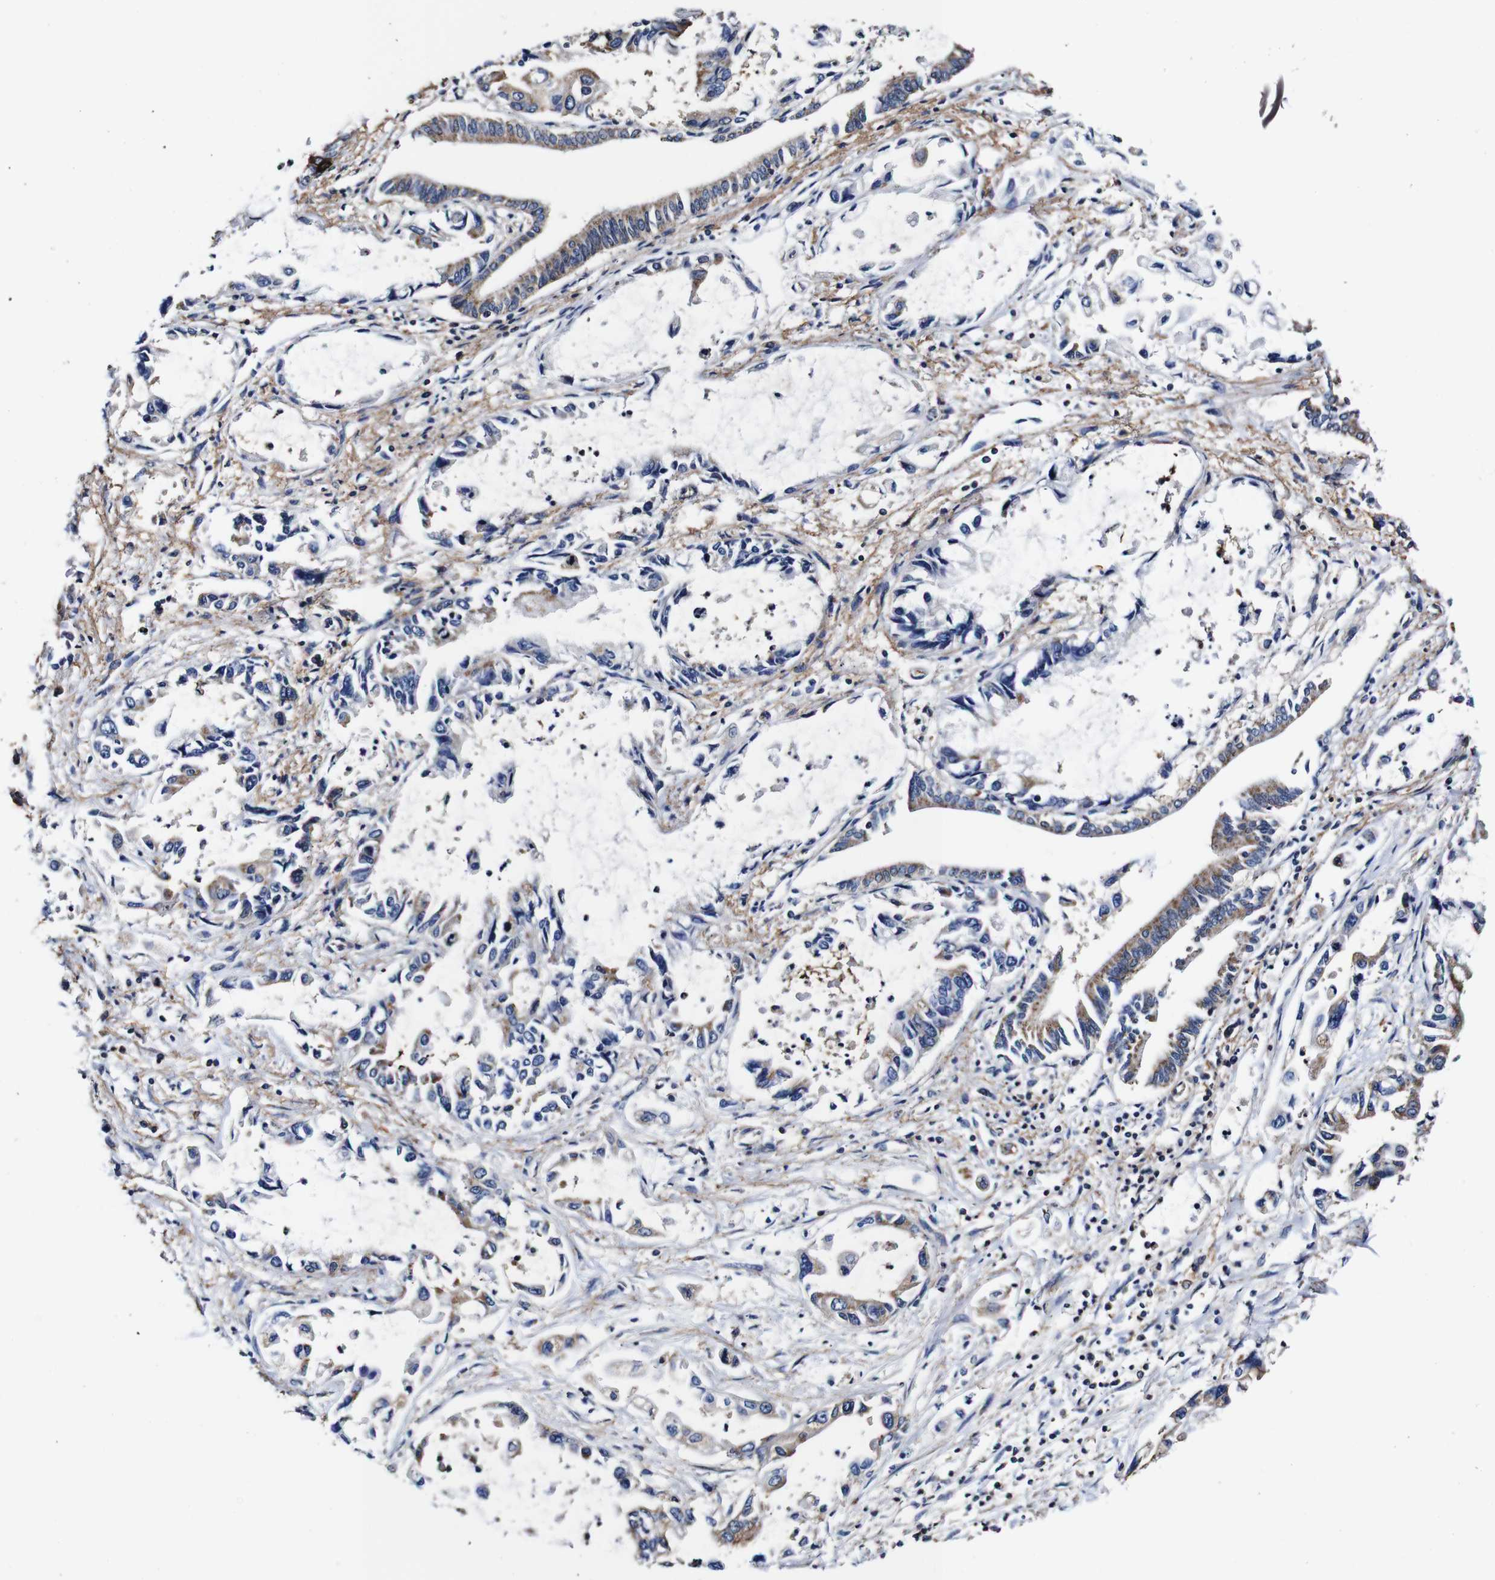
{"staining": {"intensity": "moderate", "quantity": "25%-75%", "location": "cytoplasmic/membranous"}, "tissue": "pancreatic cancer", "cell_type": "Tumor cells", "image_type": "cancer", "snomed": [{"axis": "morphology", "description": "Adenocarcinoma, NOS"}, {"axis": "topography", "description": "Pancreas"}], "caption": "Tumor cells show medium levels of moderate cytoplasmic/membranous staining in about 25%-75% of cells in human pancreatic adenocarcinoma.", "gene": "PDCD6IP", "patient": {"sex": "male", "age": 56}}